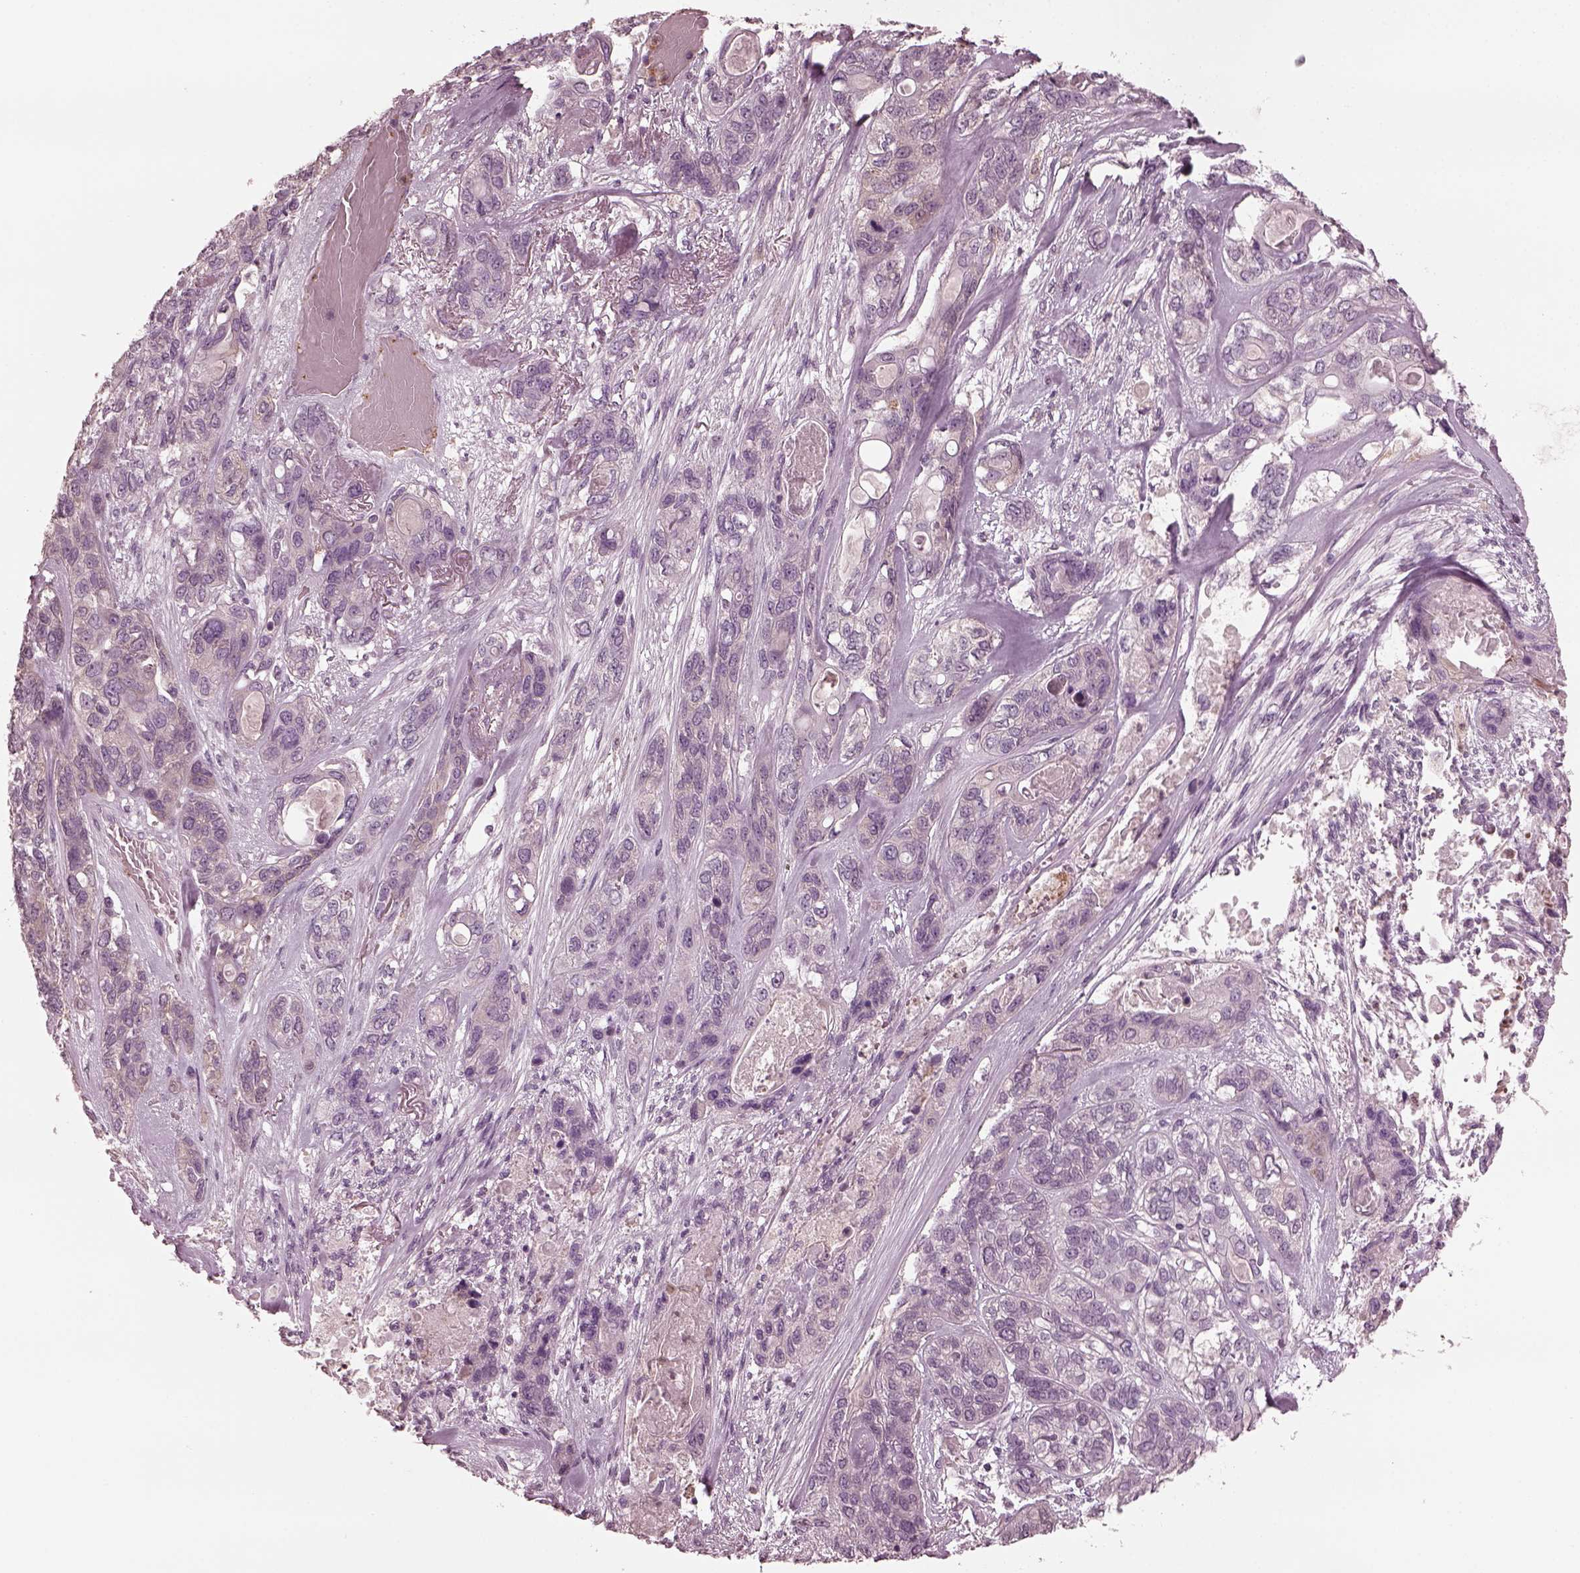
{"staining": {"intensity": "negative", "quantity": "none", "location": "none"}, "tissue": "lung cancer", "cell_type": "Tumor cells", "image_type": "cancer", "snomed": [{"axis": "morphology", "description": "Squamous cell carcinoma, NOS"}, {"axis": "topography", "description": "Lung"}], "caption": "IHC of human squamous cell carcinoma (lung) demonstrates no positivity in tumor cells.", "gene": "PSTPIP2", "patient": {"sex": "female", "age": 70}}